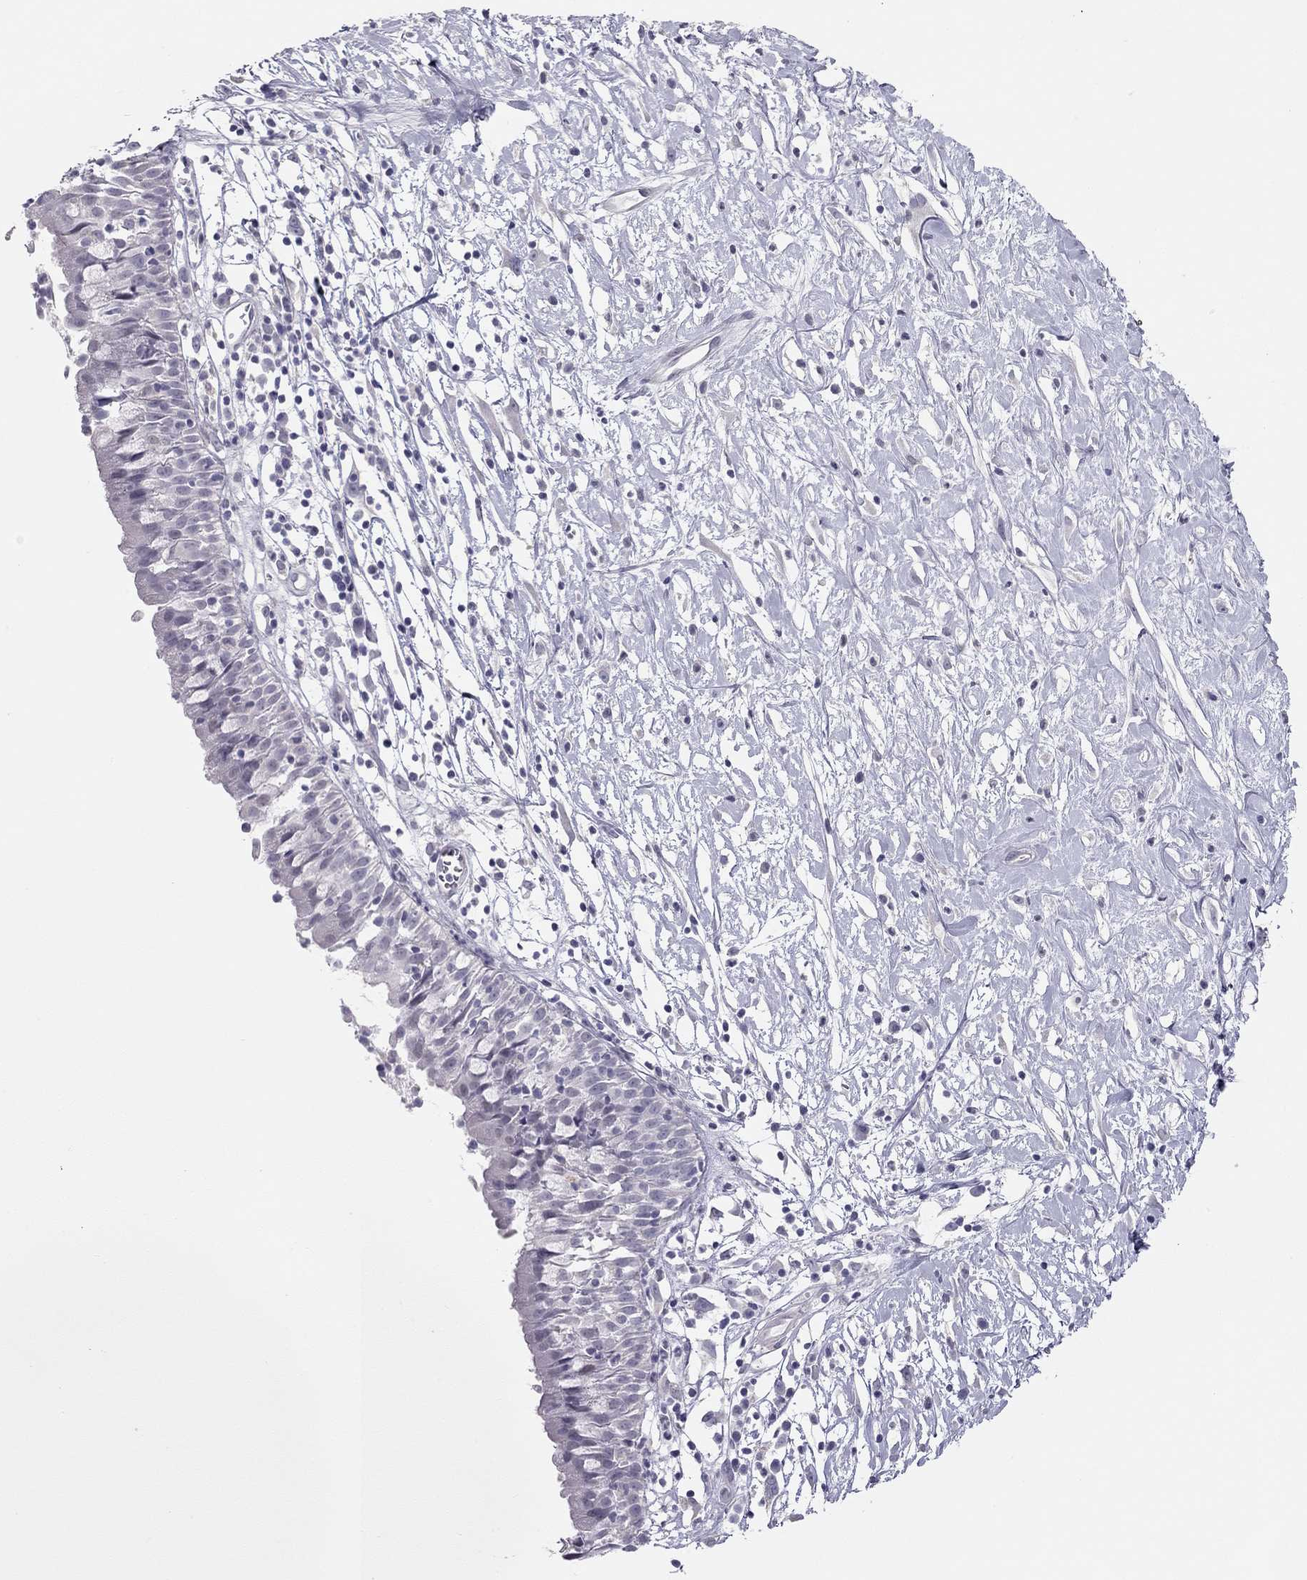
{"staining": {"intensity": "negative", "quantity": "none", "location": "none"}, "tissue": "nasopharynx", "cell_type": "Respiratory epithelial cells", "image_type": "normal", "snomed": [{"axis": "morphology", "description": "Normal tissue, NOS"}, {"axis": "topography", "description": "Nasopharynx"}], "caption": "A photomicrograph of nasopharynx stained for a protein exhibits no brown staining in respiratory epithelial cells. (Immunohistochemistry, brightfield microscopy, high magnification).", "gene": "SPATA12", "patient": {"sex": "male", "age": 9}}